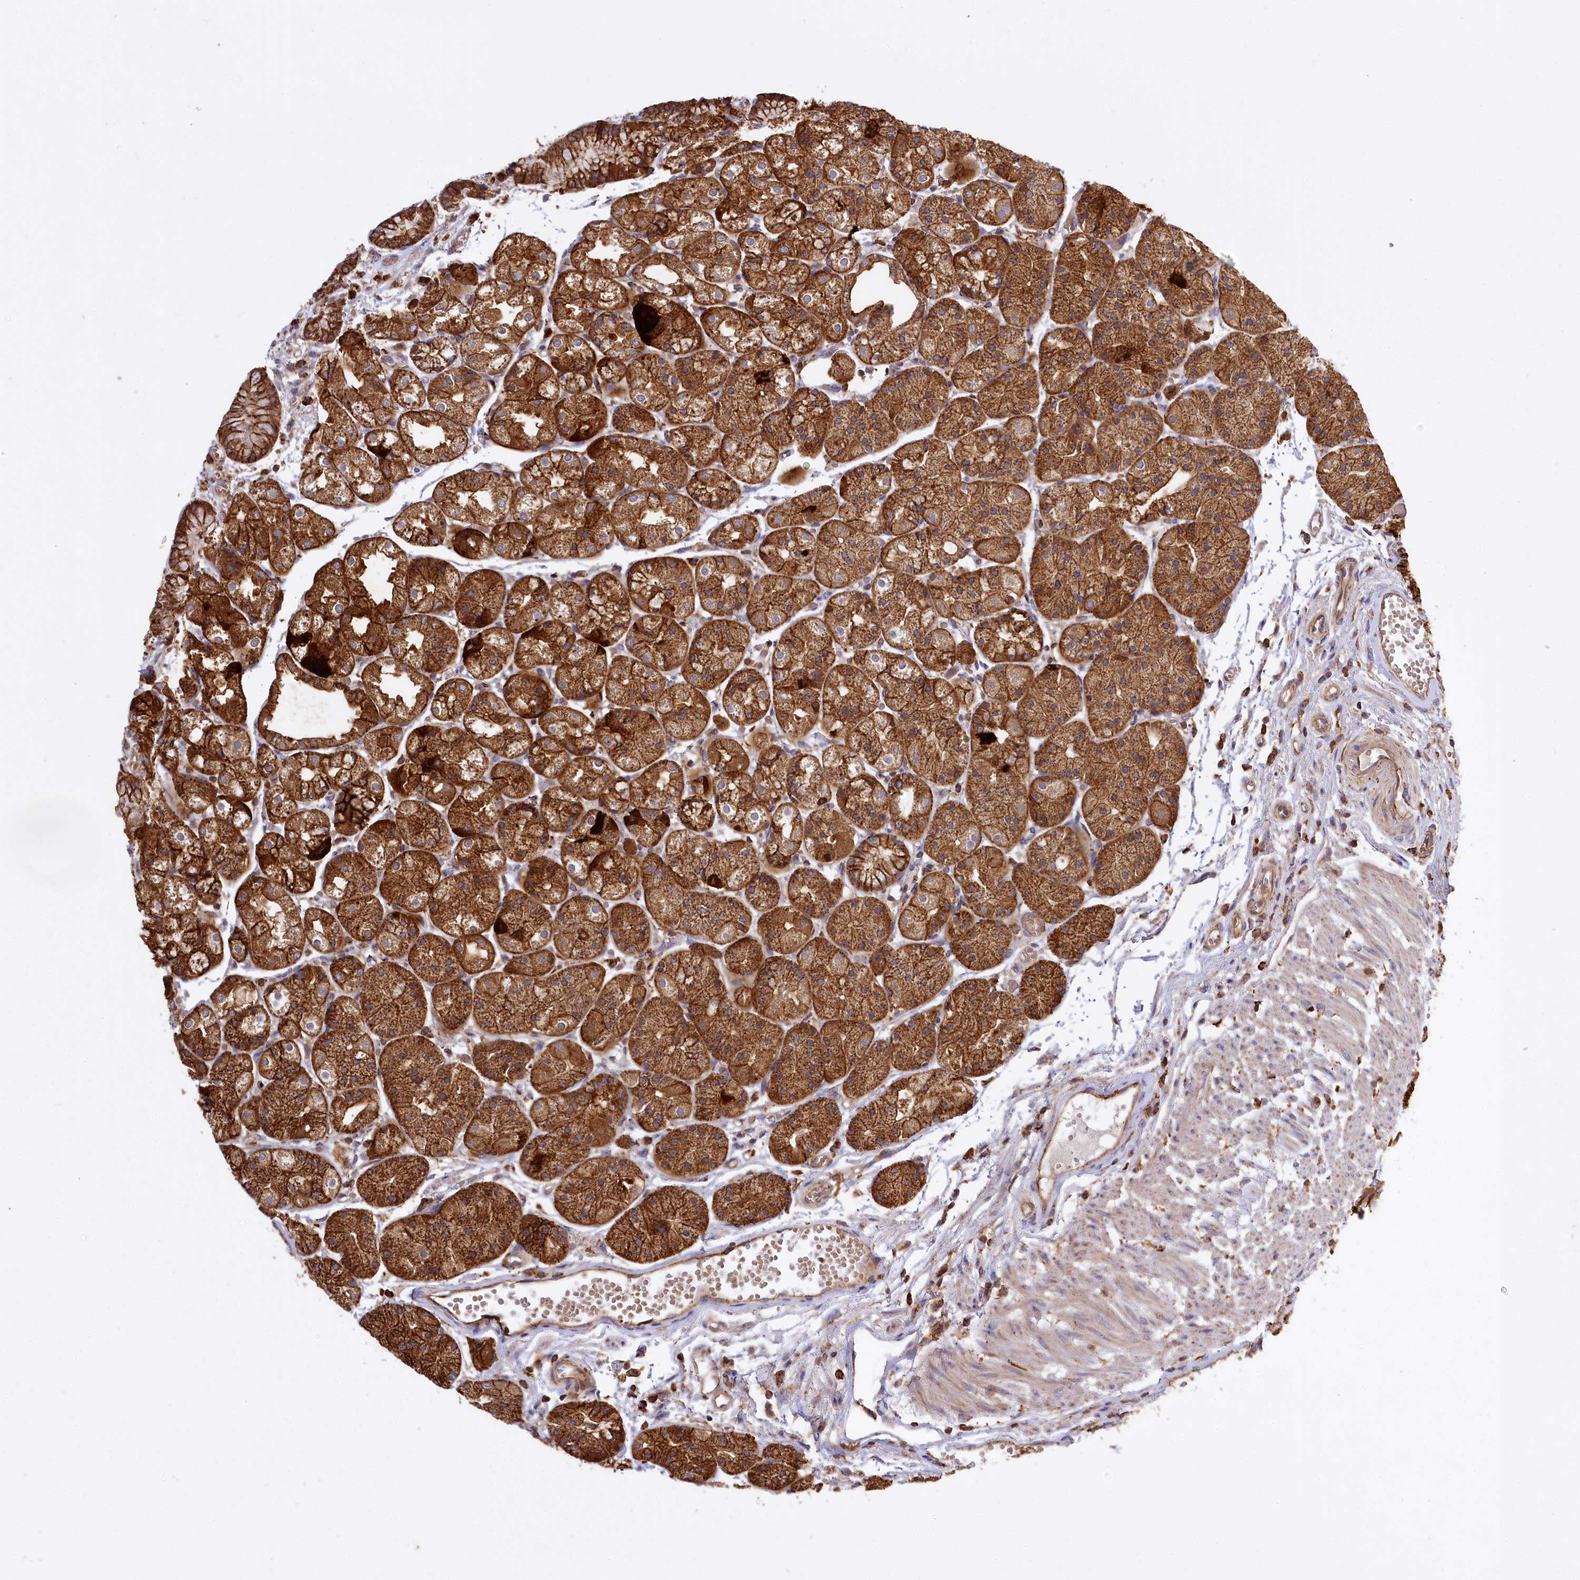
{"staining": {"intensity": "strong", "quantity": ">75%", "location": "cytoplasmic/membranous"}, "tissue": "stomach", "cell_type": "Glandular cells", "image_type": "normal", "snomed": [{"axis": "morphology", "description": "Normal tissue, NOS"}, {"axis": "topography", "description": "Stomach, upper"}], "caption": "A photomicrograph showing strong cytoplasmic/membranous positivity in about >75% of glandular cells in normal stomach, as visualized by brown immunohistochemical staining.", "gene": "CARD19", "patient": {"sex": "male", "age": 72}}